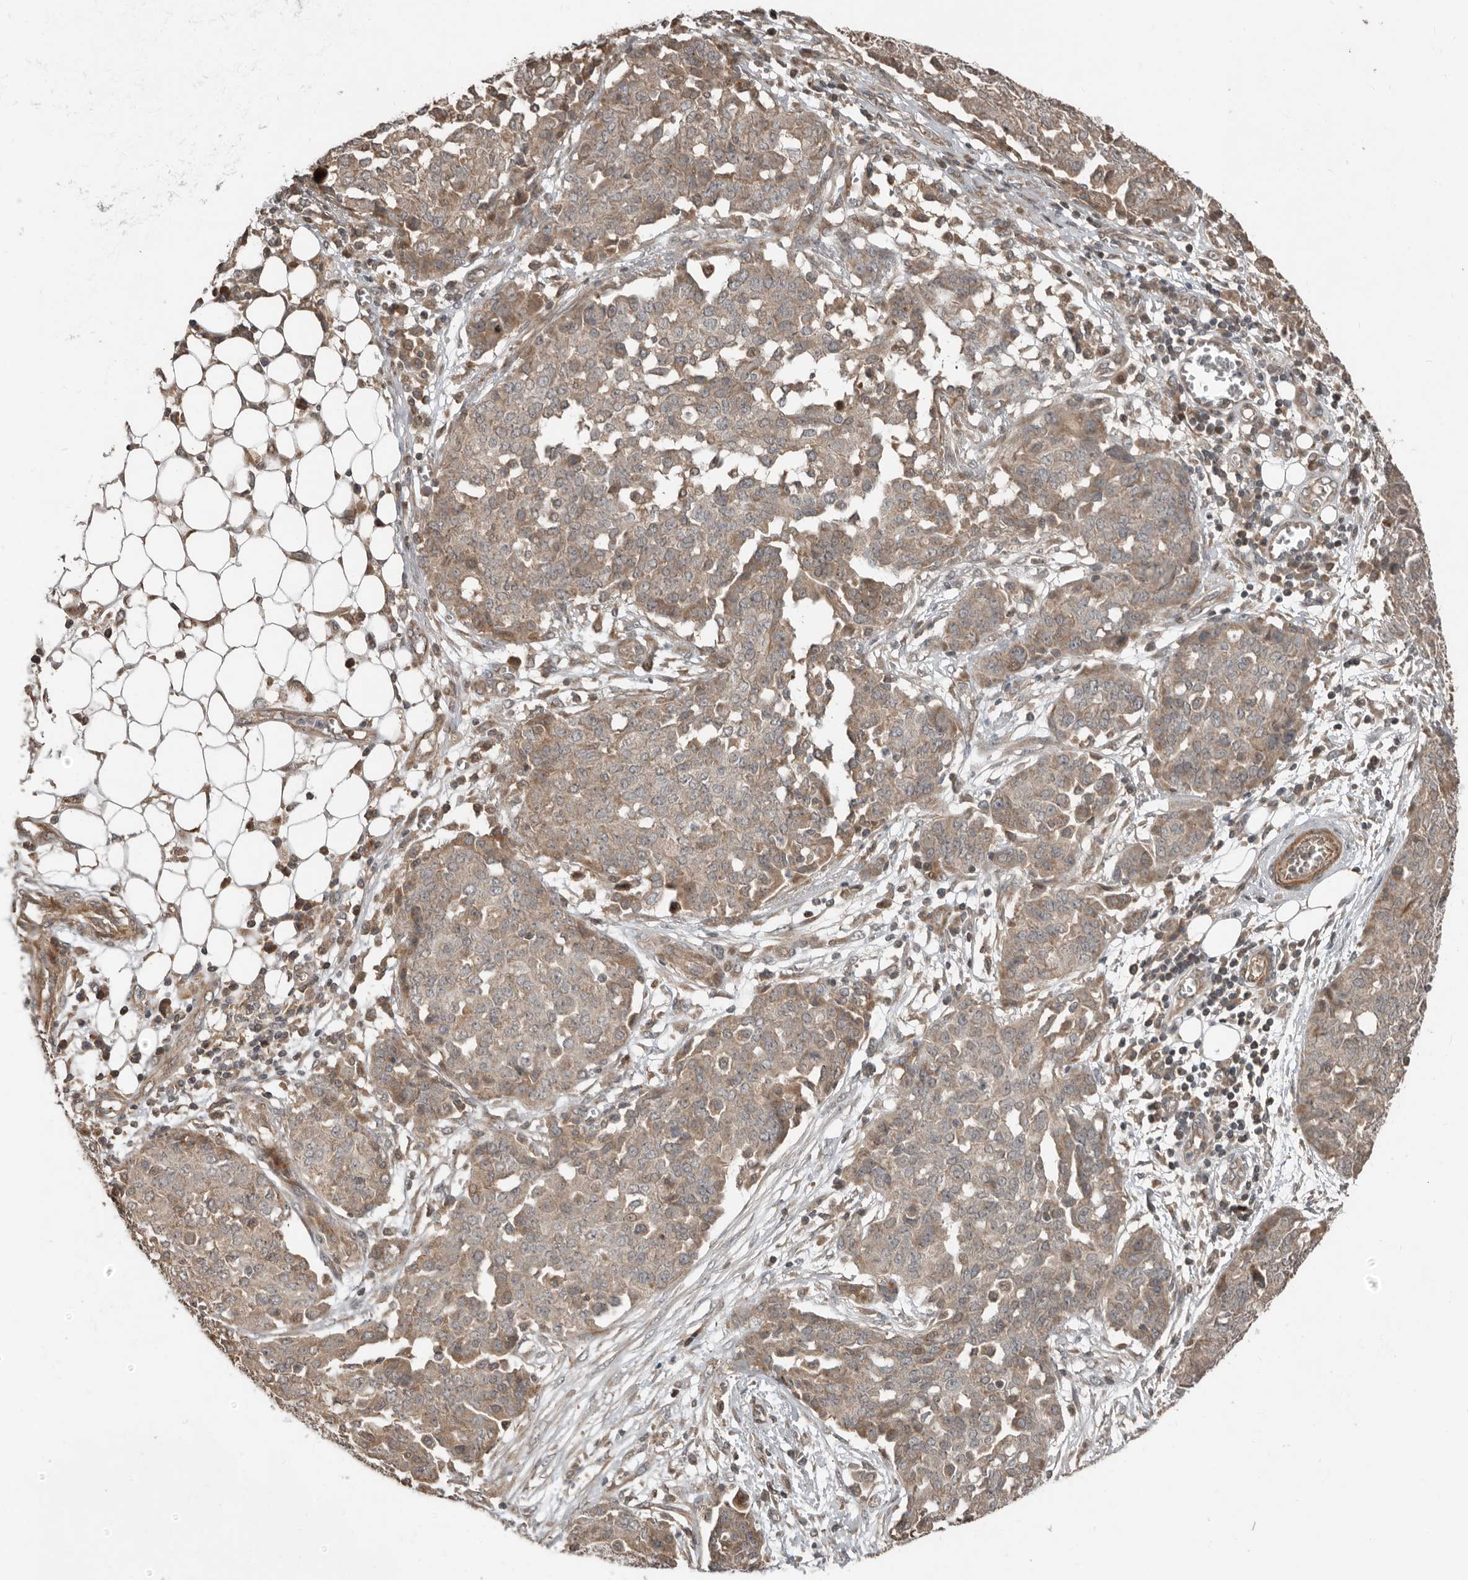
{"staining": {"intensity": "moderate", "quantity": ">75%", "location": "cytoplasmic/membranous"}, "tissue": "ovarian cancer", "cell_type": "Tumor cells", "image_type": "cancer", "snomed": [{"axis": "morphology", "description": "Cystadenocarcinoma, serous, NOS"}, {"axis": "topography", "description": "Soft tissue"}, {"axis": "topography", "description": "Ovary"}], "caption": "Tumor cells demonstrate moderate cytoplasmic/membranous staining in about >75% of cells in ovarian cancer.", "gene": "SLC6A7", "patient": {"sex": "female", "age": 57}}